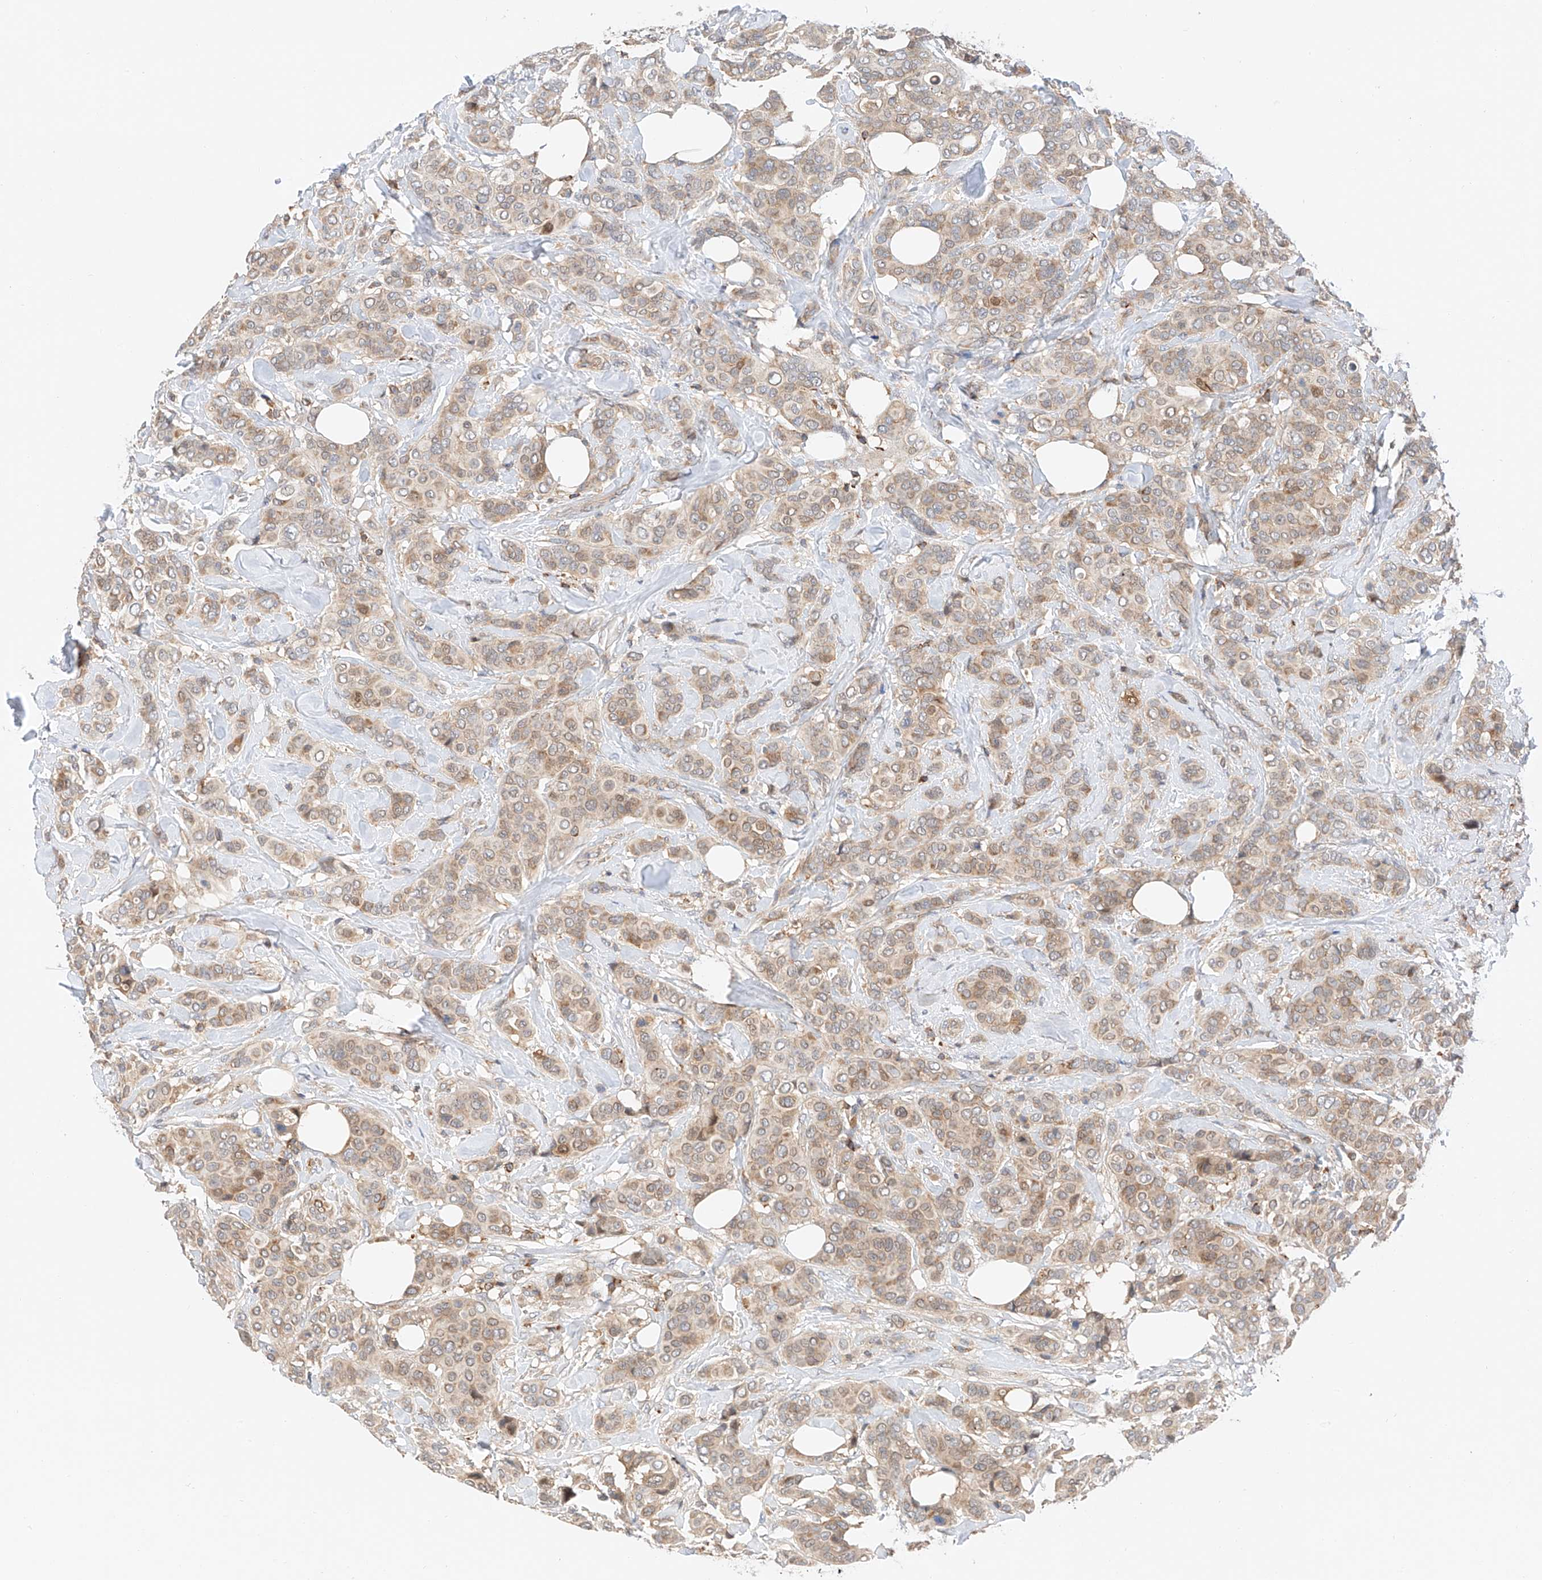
{"staining": {"intensity": "weak", "quantity": ">75%", "location": "cytoplasmic/membranous"}, "tissue": "breast cancer", "cell_type": "Tumor cells", "image_type": "cancer", "snomed": [{"axis": "morphology", "description": "Lobular carcinoma"}, {"axis": "topography", "description": "Breast"}], "caption": "Breast lobular carcinoma stained for a protein (brown) exhibits weak cytoplasmic/membranous positive staining in approximately >75% of tumor cells.", "gene": "MFN2", "patient": {"sex": "female", "age": 51}}